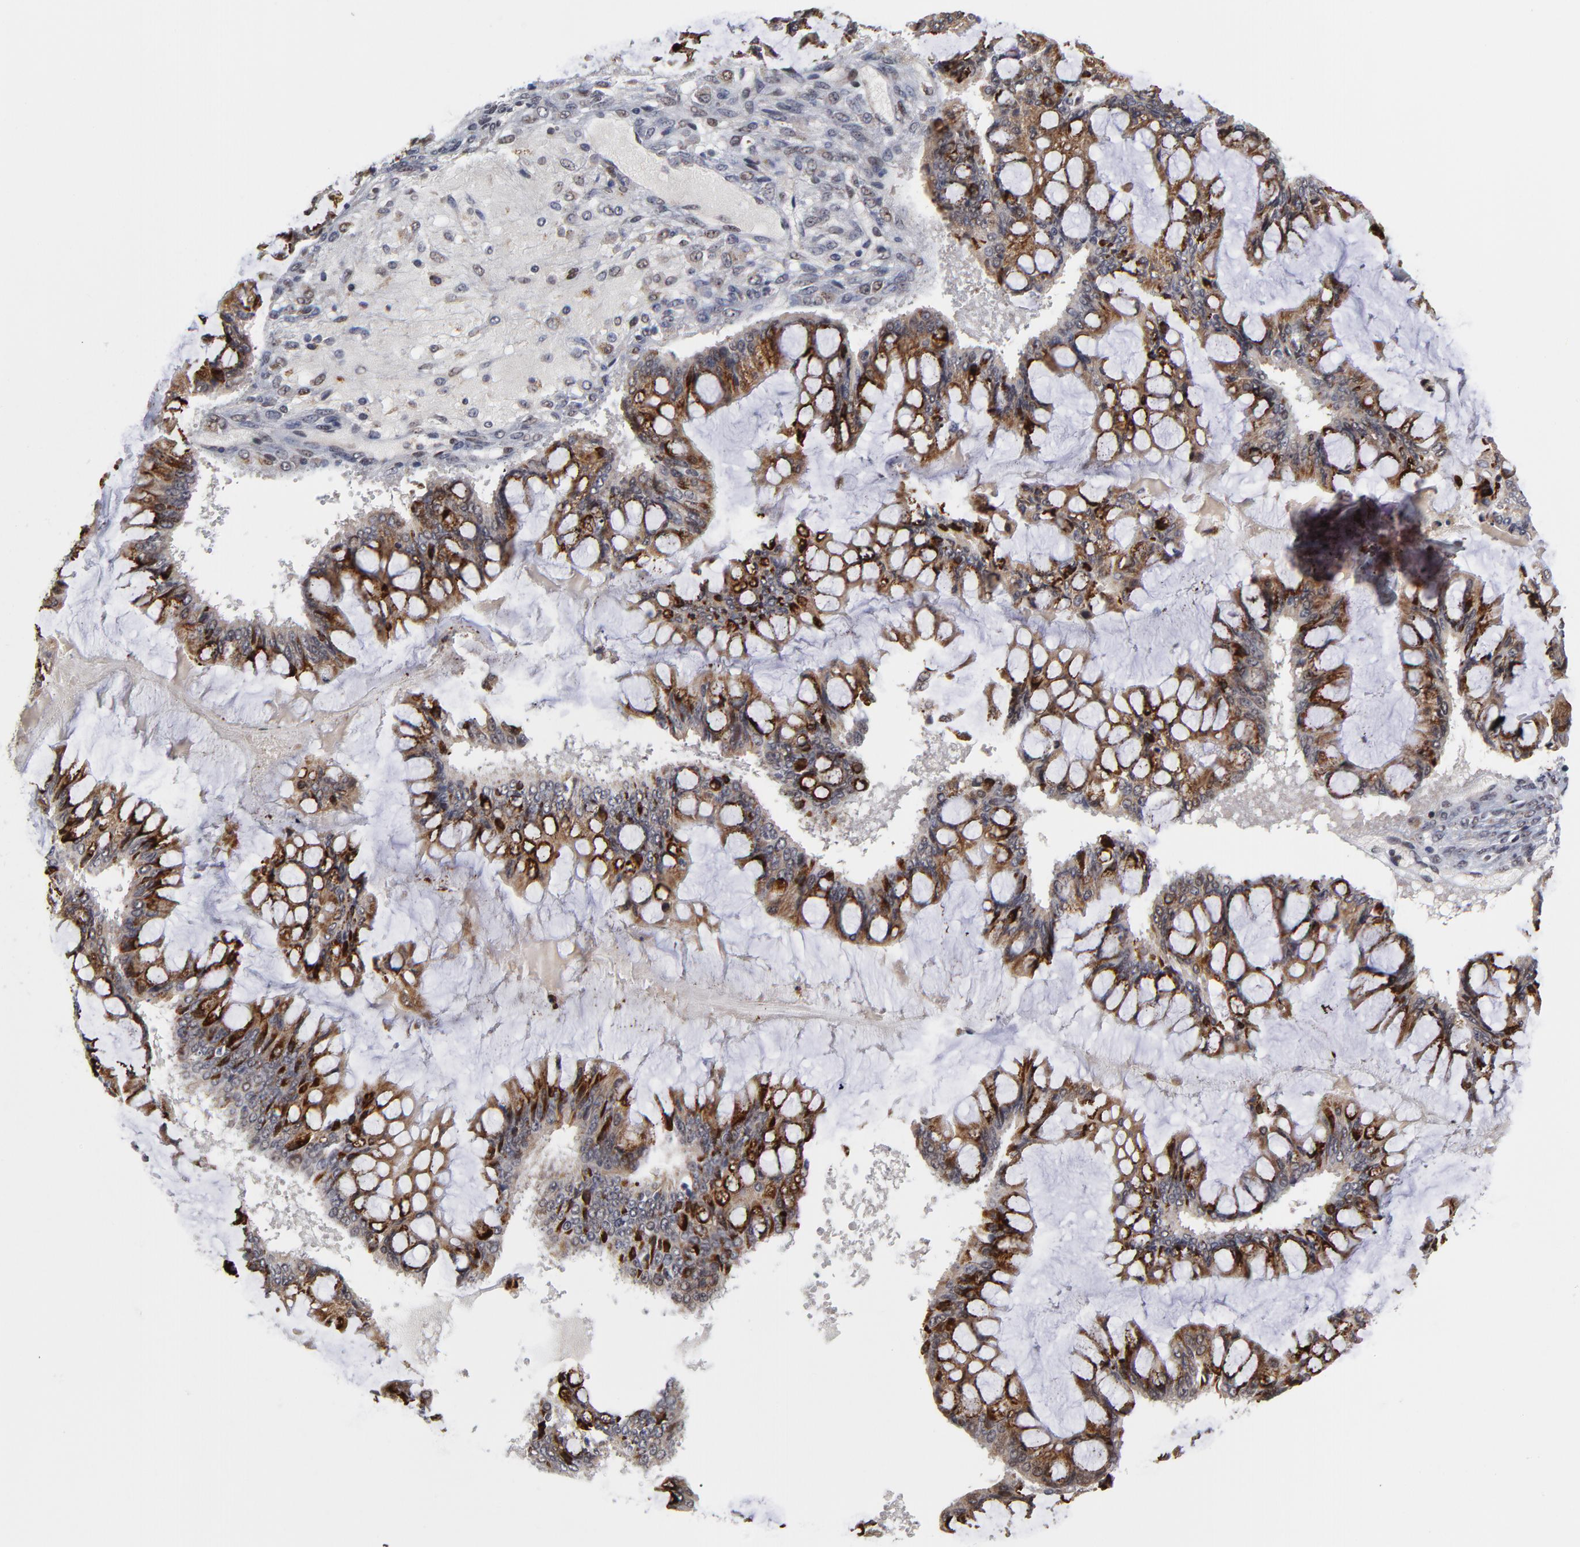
{"staining": {"intensity": "moderate", "quantity": ">75%", "location": "cytoplasmic/membranous,nuclear"}, "tissue": "ovarian cancer", "cell_type": "Tumor cells", "image_type": "cancer", "snomed": [{"axis": "morphology", "description": "Cystadenocarcinoma, mucinous, NOS"}, {"axis": "topography", "description": "Ovary"}], "caption": "This photomicrograph demonstrates immunohistochemistry (IHC) staining of human ovarian cancer, with medium moderate cytoplasmic/membranous and nuclear expression in approximately >75% of tumor cells.", "gene": "ZNF419", "patient": {"sex": "female", "age": 73}}